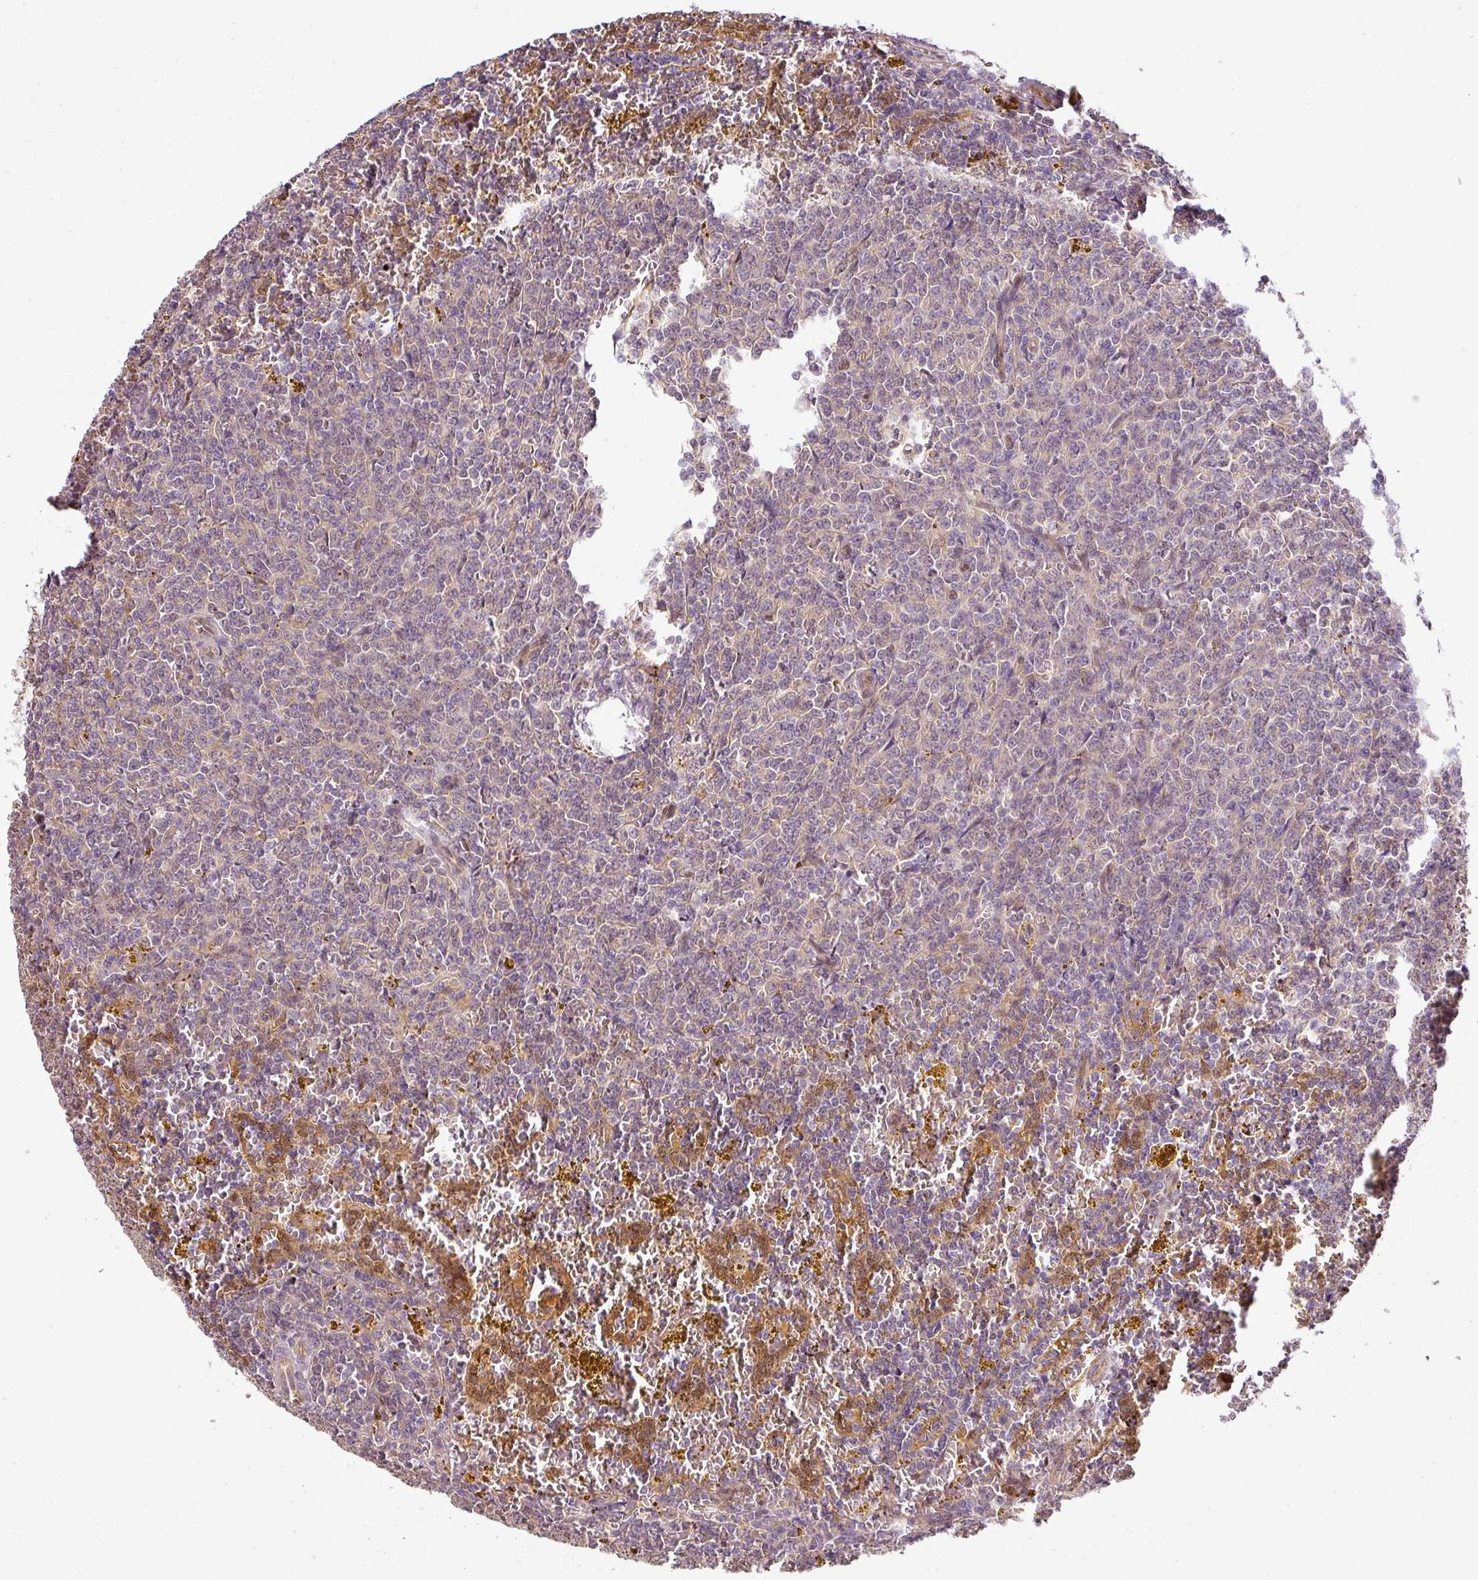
{"staining": {"intensity": "negative", "quantity": "none", "location": "none"}, "tissue": "lymphoma", "cell_type": "Tumor cells", "image_type": "cancer", "snomed": [{"axis": "morphology", "description": "Malignant lymphoma, non-Hodgkin's type, Low grade"}, {"axis": "topography", "description": "Spleen"}, {"axis": "topography", "description": "Lymph node"}], "caption": "Immunohistochemistry of human lymphoma displays no positivity in tumor cells. Nuclei are stained in blue.", "gene": "ANKRD18A", "patient": {"sex": "female", "age": 66}}